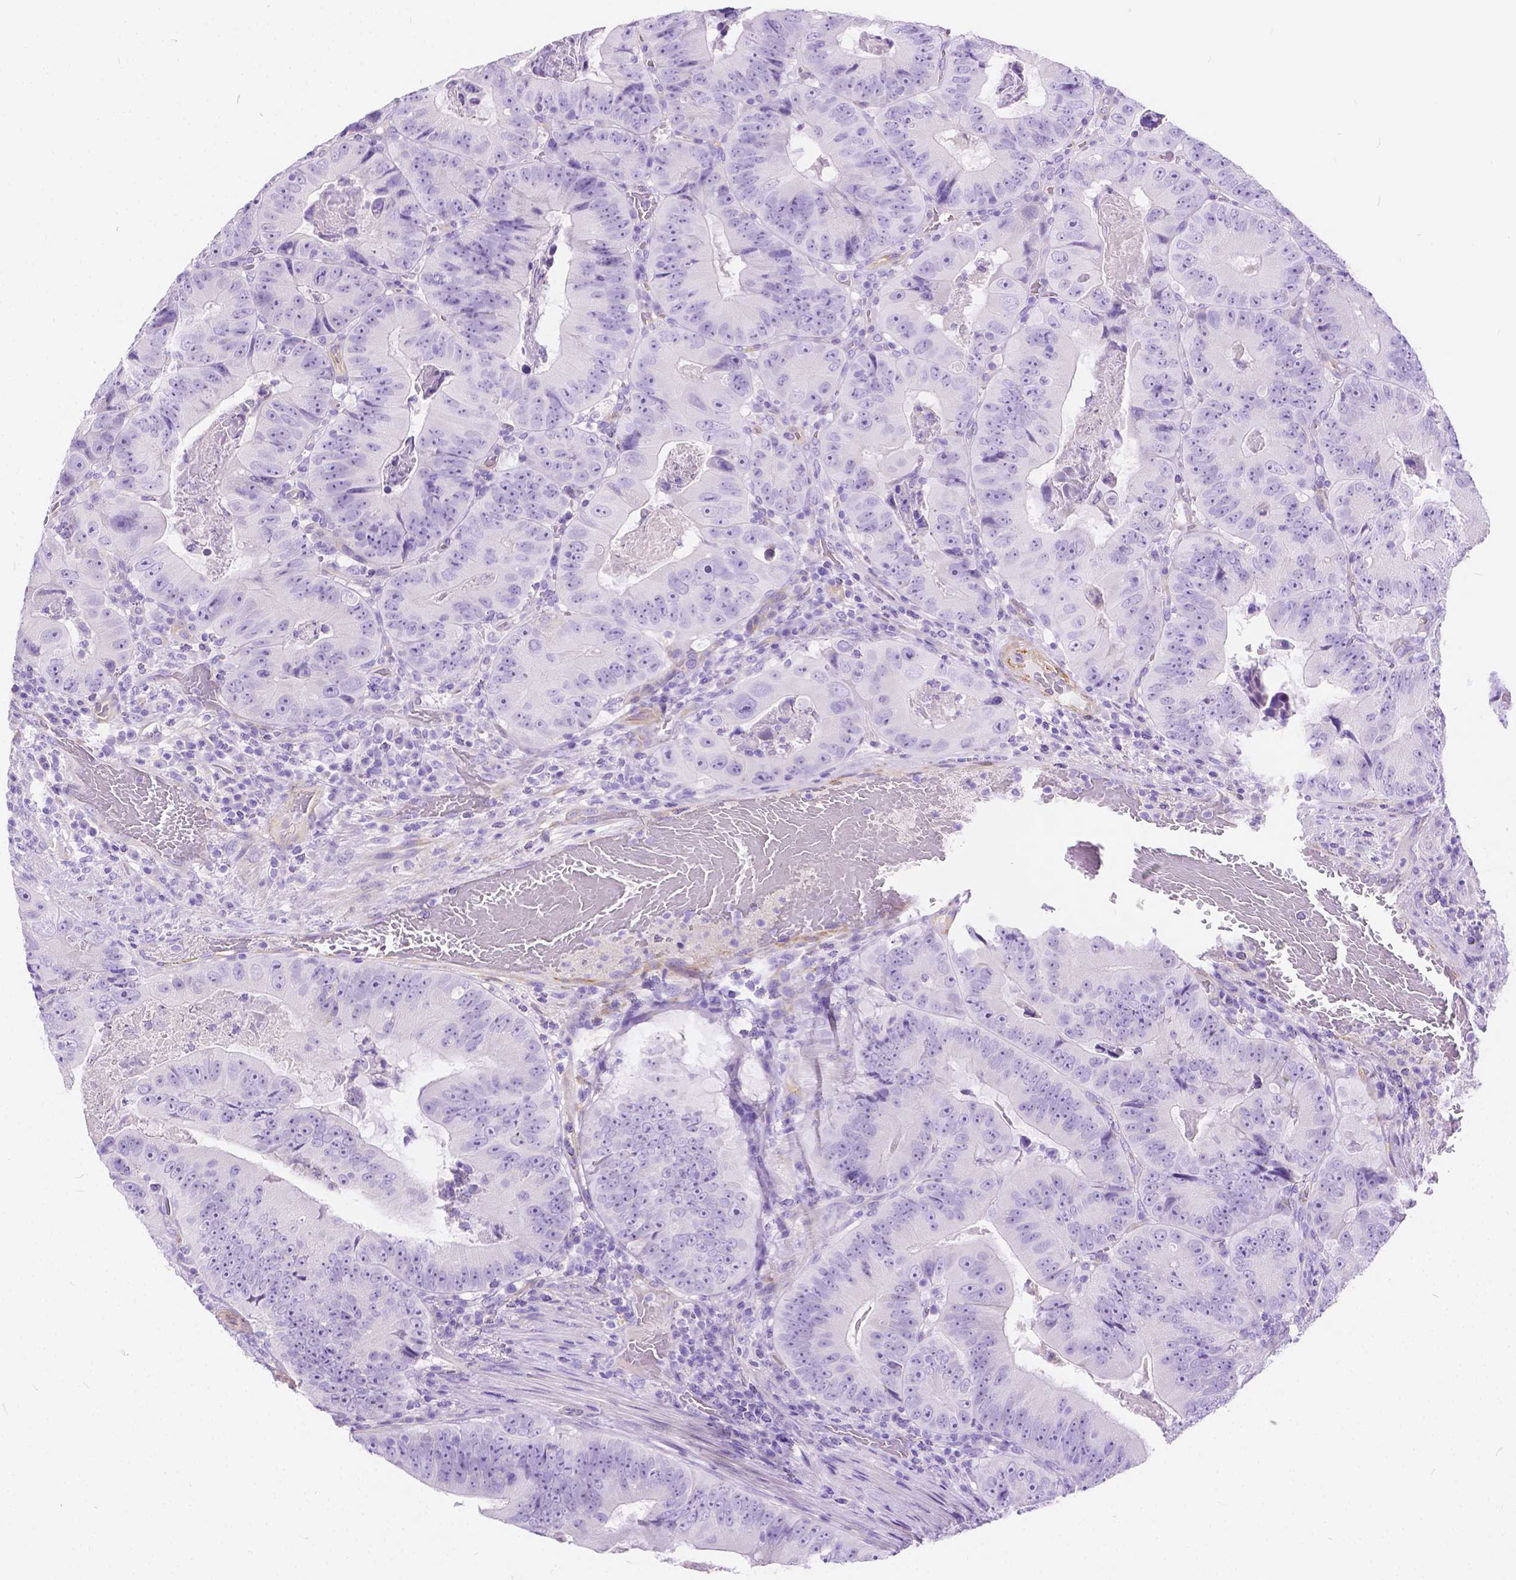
{"staining": {"intensity": "negative", "quantity": "none", "location": "none"}, "tissue": "colorectal cancer", "cell_type": "Tumor cells", "image_type": "cancer", "snomed": [{"axis": "morphology", "description": "Adenocarcinoma, NOS"}, {"axis": "topography", "description": "Colon"}], "caption": "Immunohistochemistry (IHC) photomicrograph of colorectal adenocarcinoma stained for a protein (brown), which shows no positivity in tumor cells.", "gene": "CHRM1", "patient": {"sex": "female", "age": 86}}